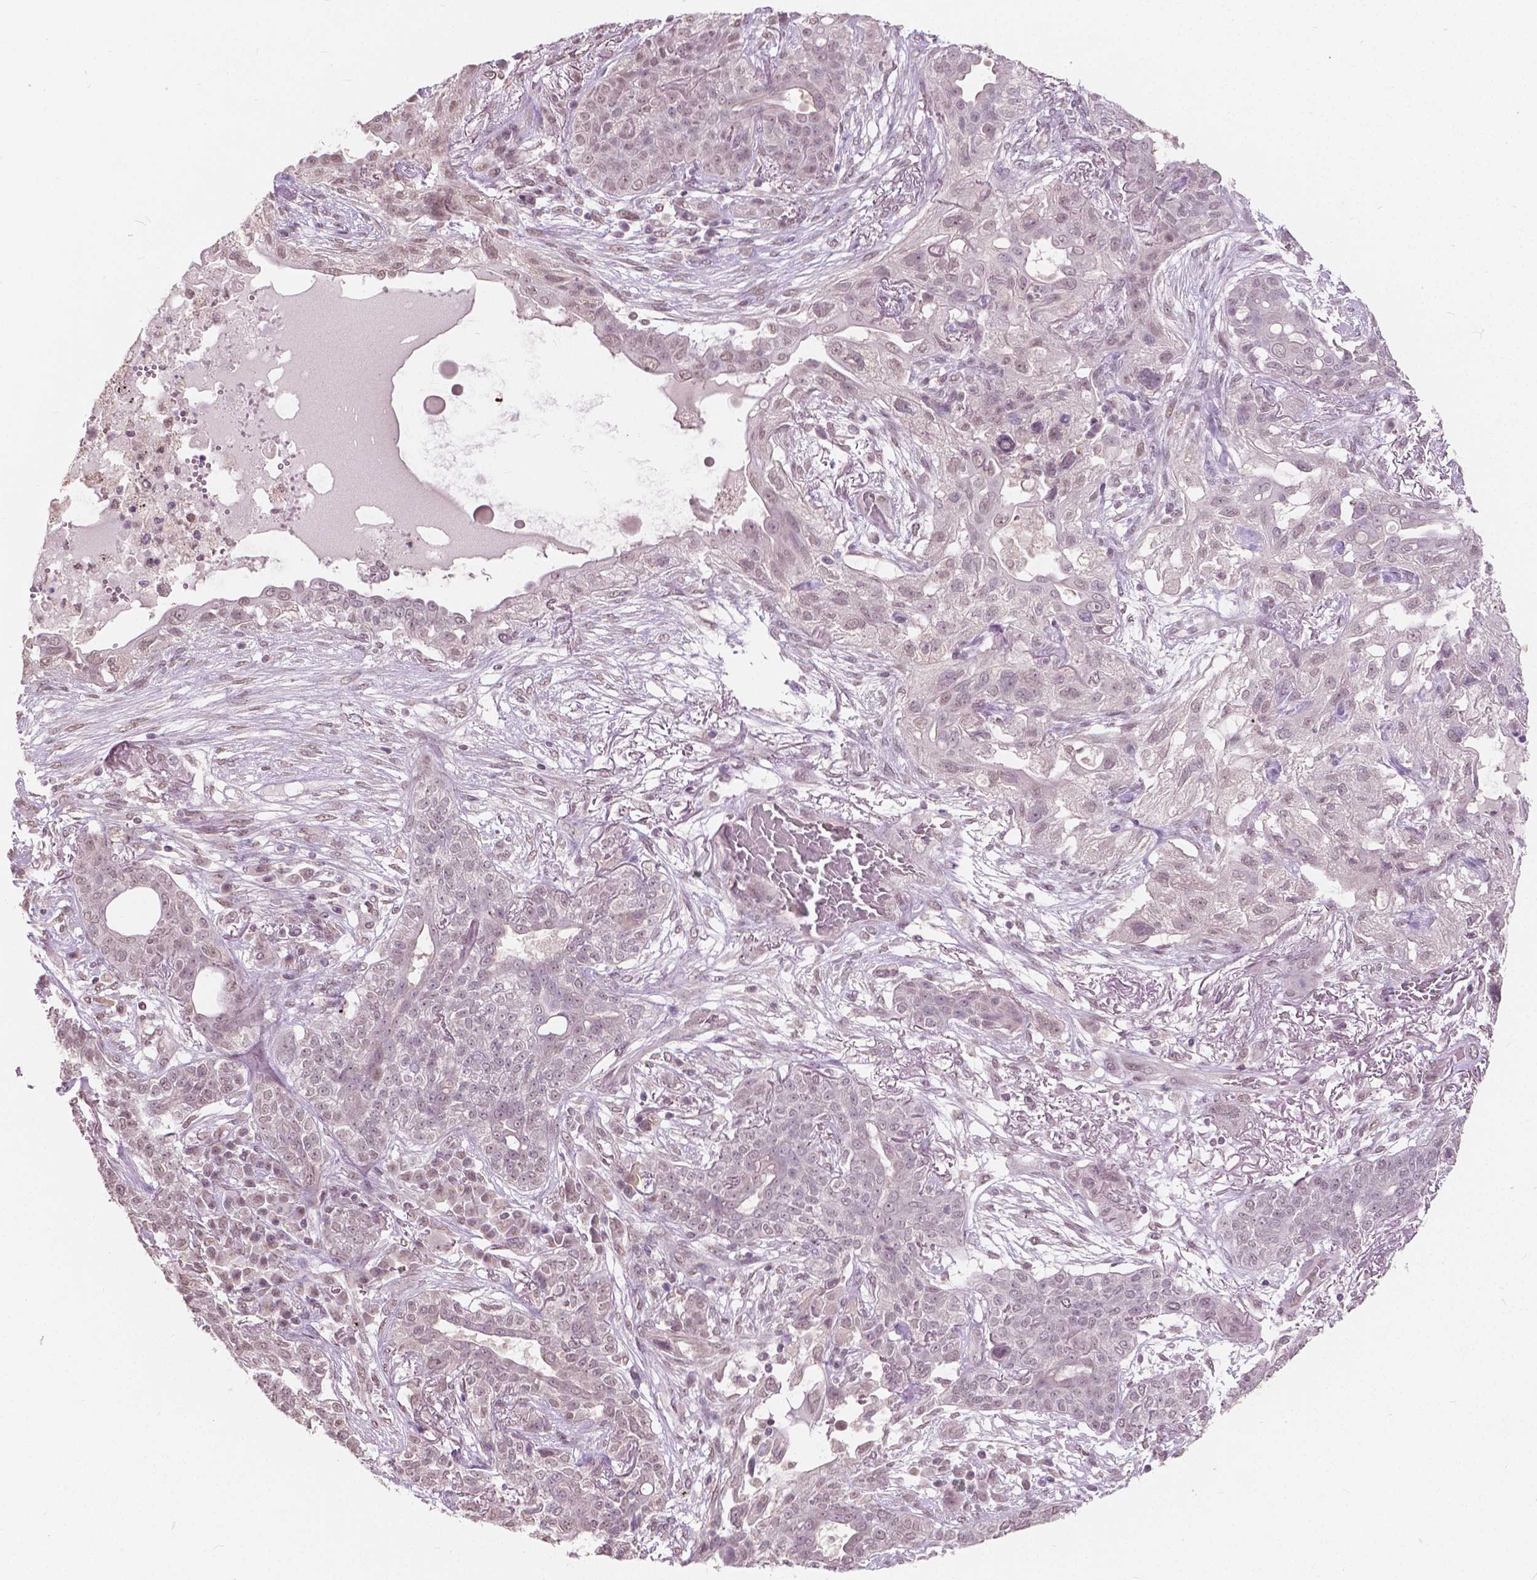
{"staining": {"intensity": "weak", "quantity": "25%-75%", "location": "nuclear"}, "tissue": "lung cancer", "cell_type": "Tumor cells", "image_type": "cancer", "snomed": [{"axis": "morphology", "description": "Squamous cell carcinoma, NOS"}, {"axis": "topography", "description": "Lung"}], "caption": "Tumor cells demonstrate low levels of weak nuclear positivity in about 25%-75% of cells in lung cancer (squamous cell carcinoma).", "gene": "HOXA10", "patient": {"sex": "female", "age": 70}}